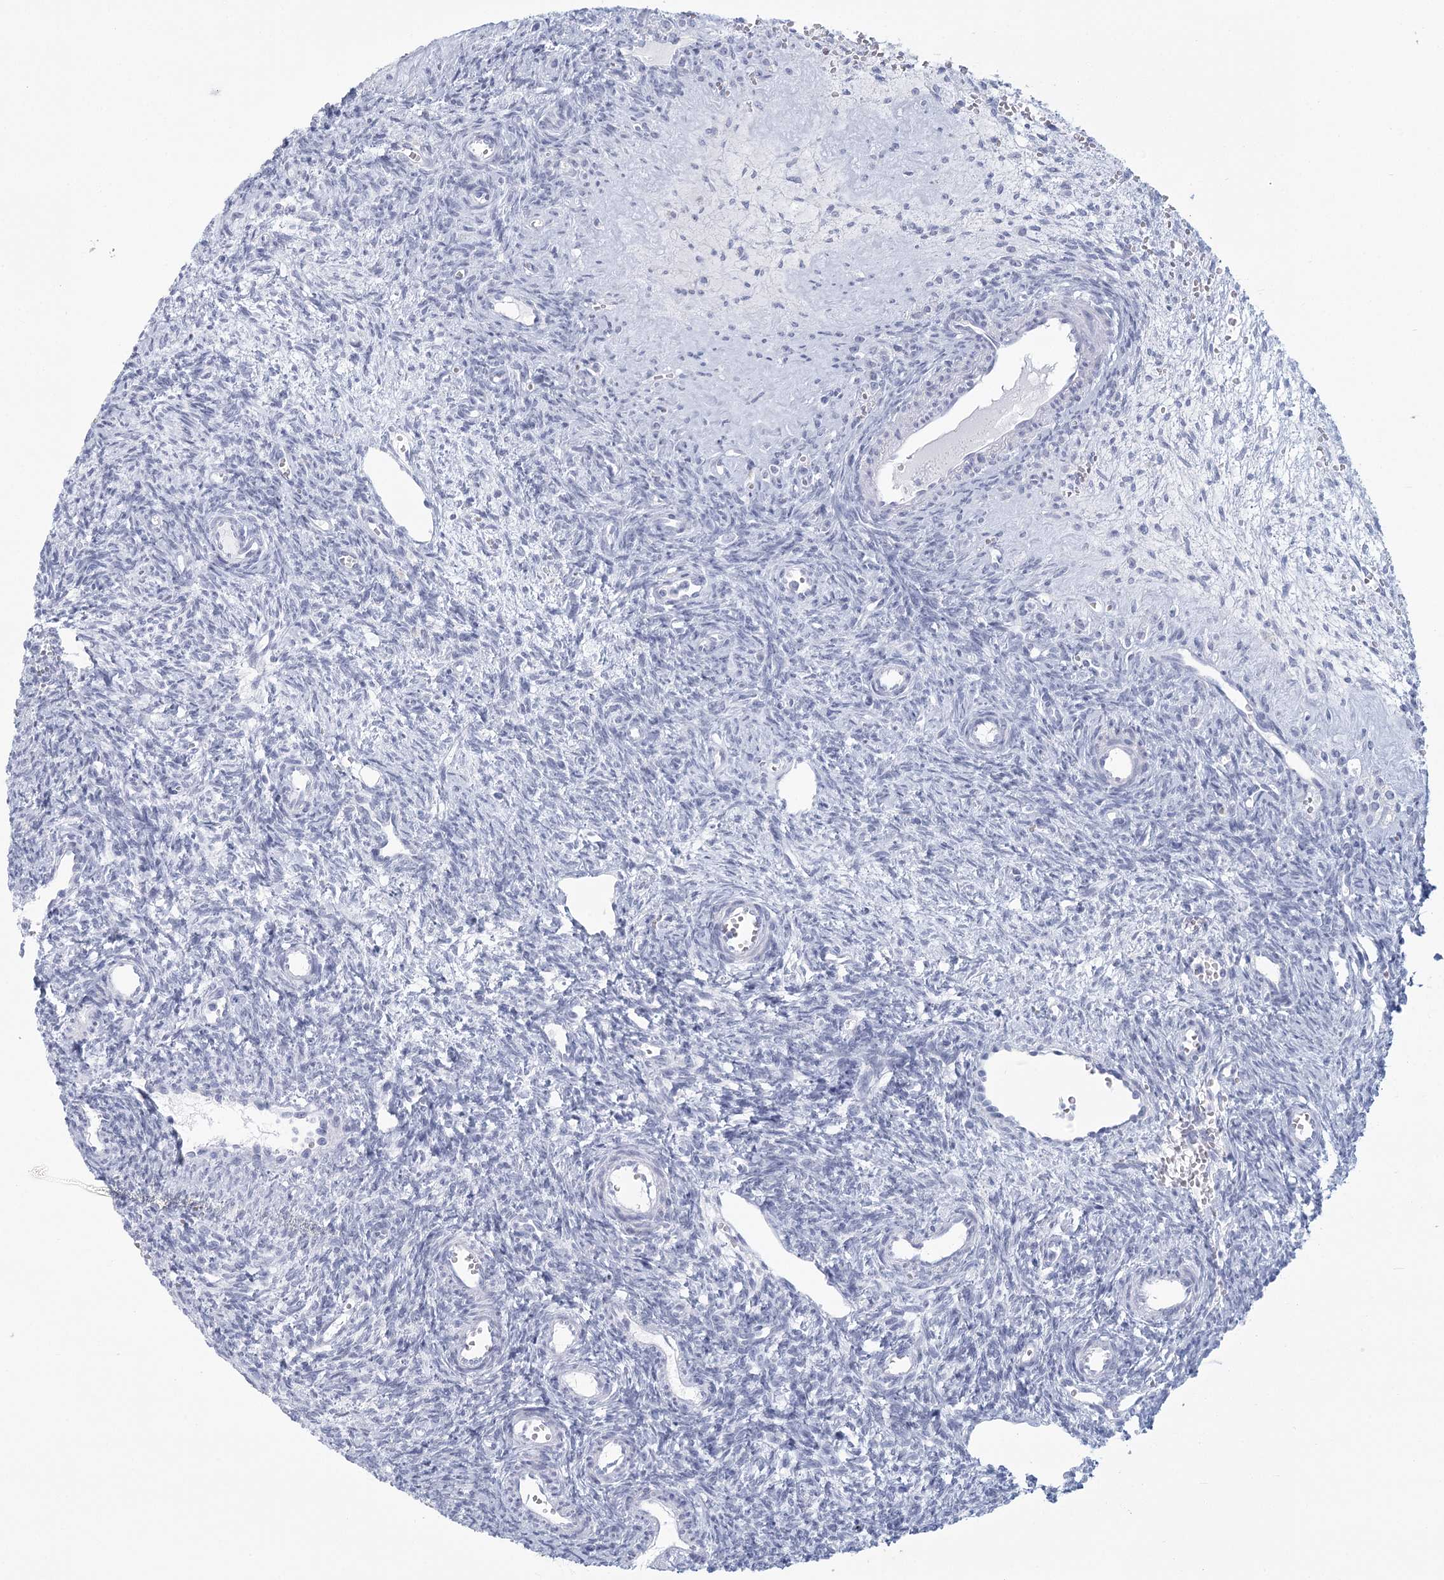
{"staining": {"intensity": "negative", "quantity": "none", "location": "none"}, "tissue": "ovary", "cell_type": "Ovarian stroma cells", "image_type": "normal", "snomed": [{"axis": "morphology", "description": "Normal tissue, NOS"}, {"axis": "topography", "description": "Ovary"}], "caption": "A high-resolution photomicrograph shows IHC staining of benign ovary, which reveals no significant staining in ovarian stroma cells. (Immunohistochemistry (ihc), brightfield microscopy, high magnification).", "gene": "WNT8B", "patient": {"sex": "female", "age": 39}}